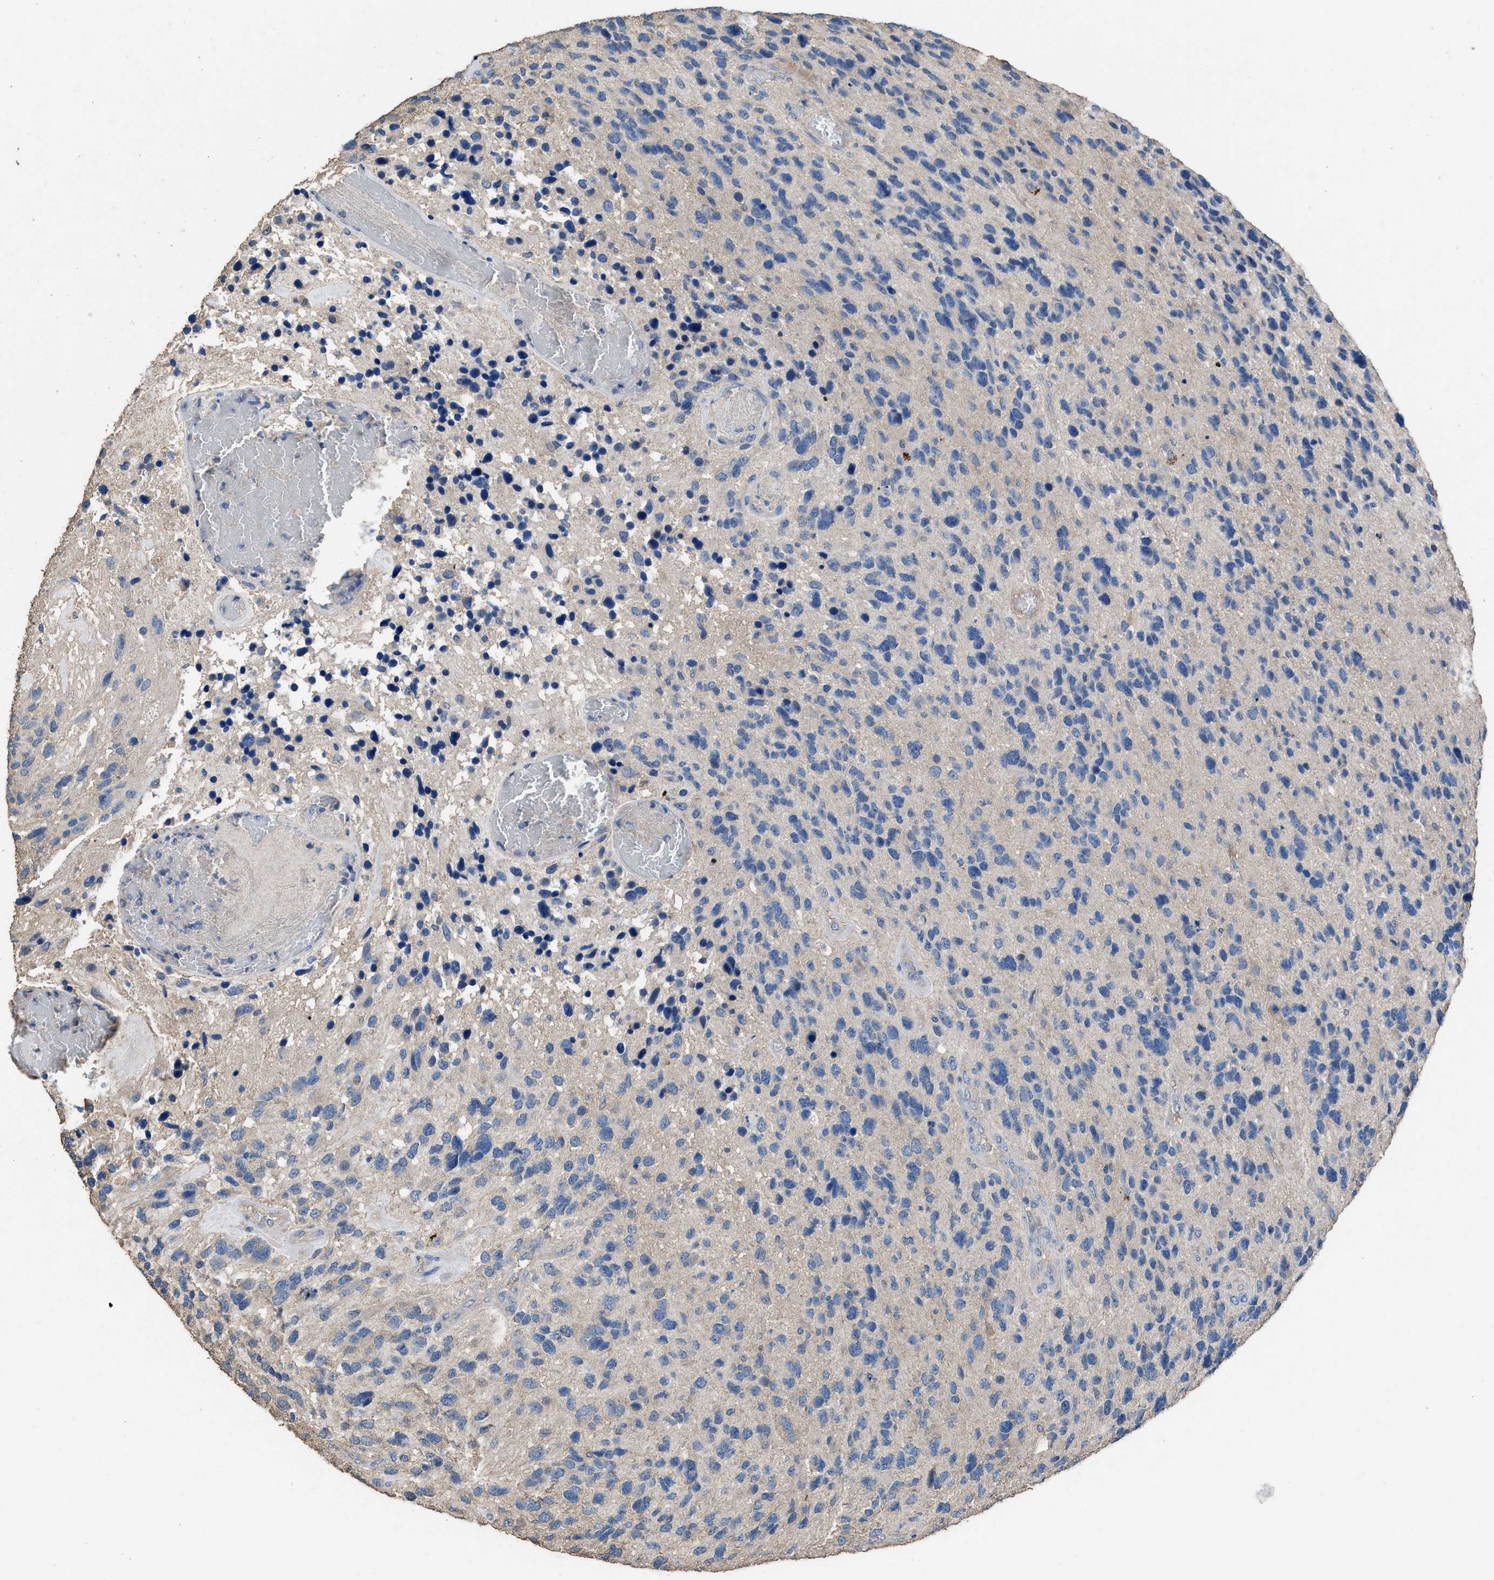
{"staining": {"intensity": "negative", "quantity": "none", "location": "none"}, "tissue": "glioma", "cell_type": "Tumor cells", "image_type": "cancer", "snomed": [{"axis": "morphology", "description": "Glioma, malignant, High grade"}, {"axis": "topography", "description": "Brain"}], "caption": "Immunohistochemical staining of human glioma exhibits no significant positivity in tumor cells.", "gene": "ITSN1", "patient": {"sex": "female", "age": 58}}